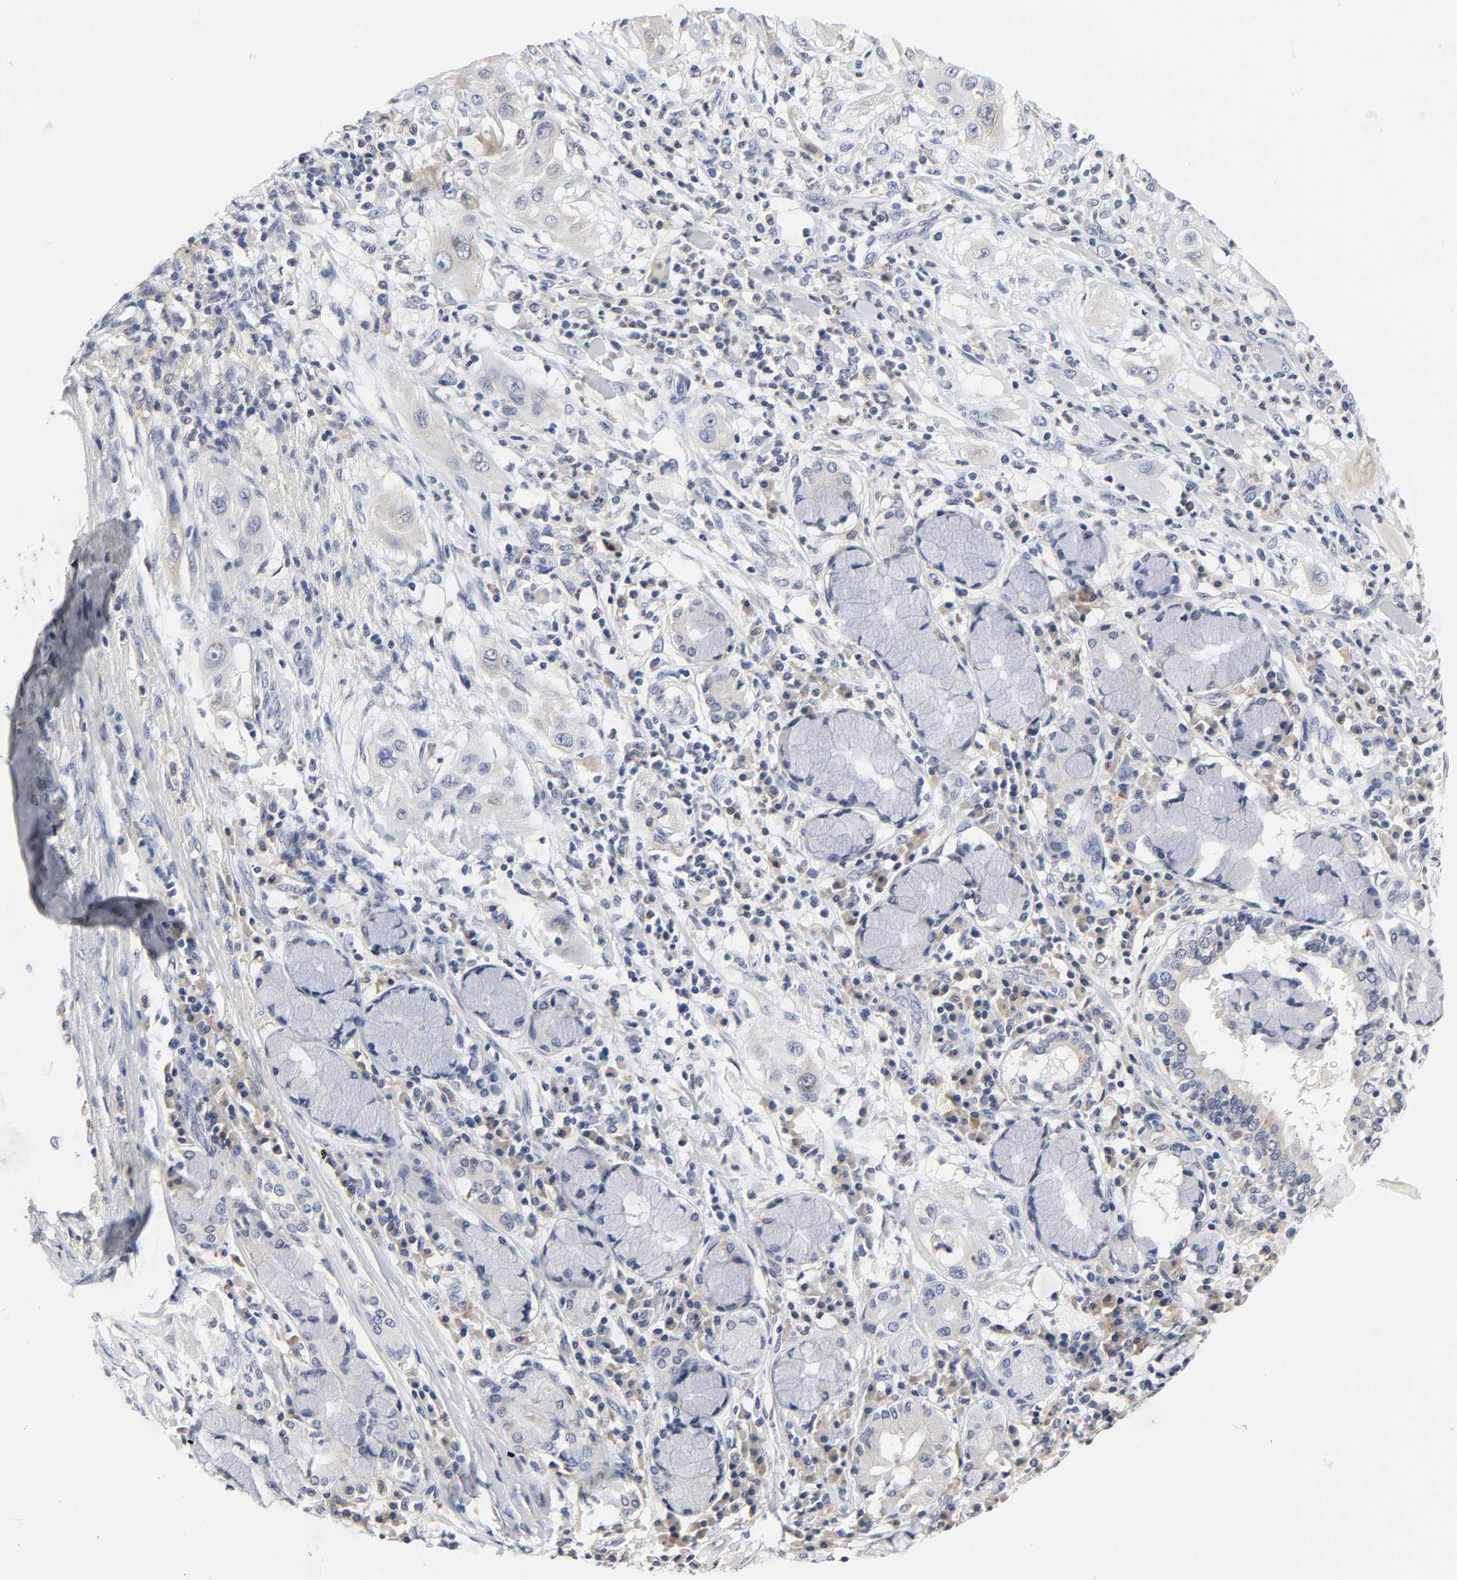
{"staining": {"intensity": "negative", "quantity": "none", "location": "none"}, "tissue": "lung cancer", "cell_type": "Tumor cells", "image_type": "cancer", "snomed": [{"axis": "morphology", "description": "Squamous cell carcinoma, NOS"}, {"axis": "topography", "description": "Lung"}], "caption": "Immunohistochemistry histopathology image of human lung cancer stained for a protein (brown), which shows no staining in tumor cells.", "gene": "HCK", "patient": {"sex": "female", "age": 47}}